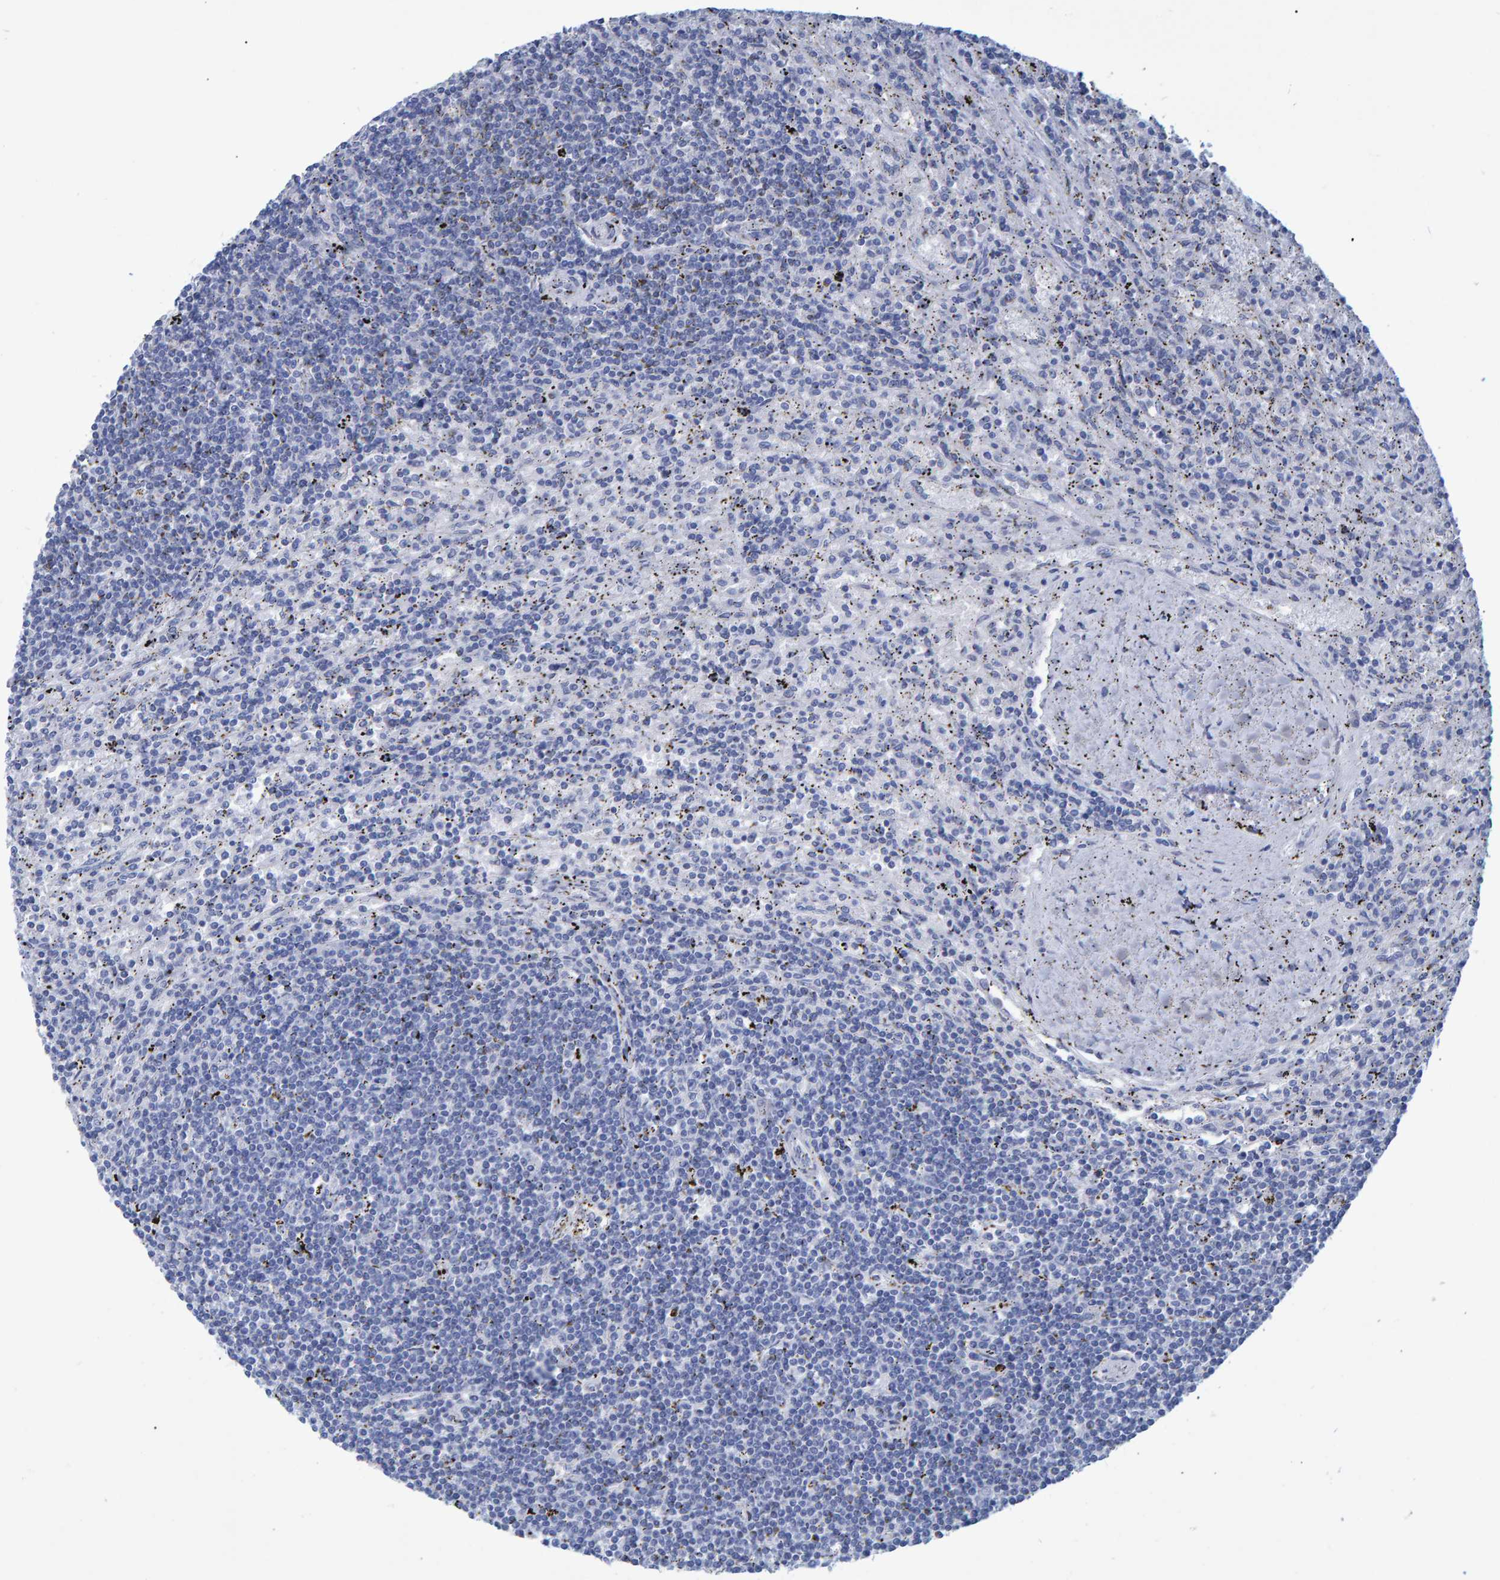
{"staining": {"intensity": "negative", "quantity": "none", "location": "none"}, "tissue": "lymphoma", "cell_type": "Tumor cells", "image_type": "cancer", "snomed": [{"axis": "morphology", "description": "Malignant lymphoma, non-Hodgkin's type, Low grade"}, {"axis": "topography", "description": "Spleen"}], "caption": "This is an immunohistochemistry photomicrograph of low-grade malignant lymphoma, non-Hodgkin's type. There is no positivity in tumor cells.", "gene": "PROCA1", "patient": {"sex": "male", "age": 76}}